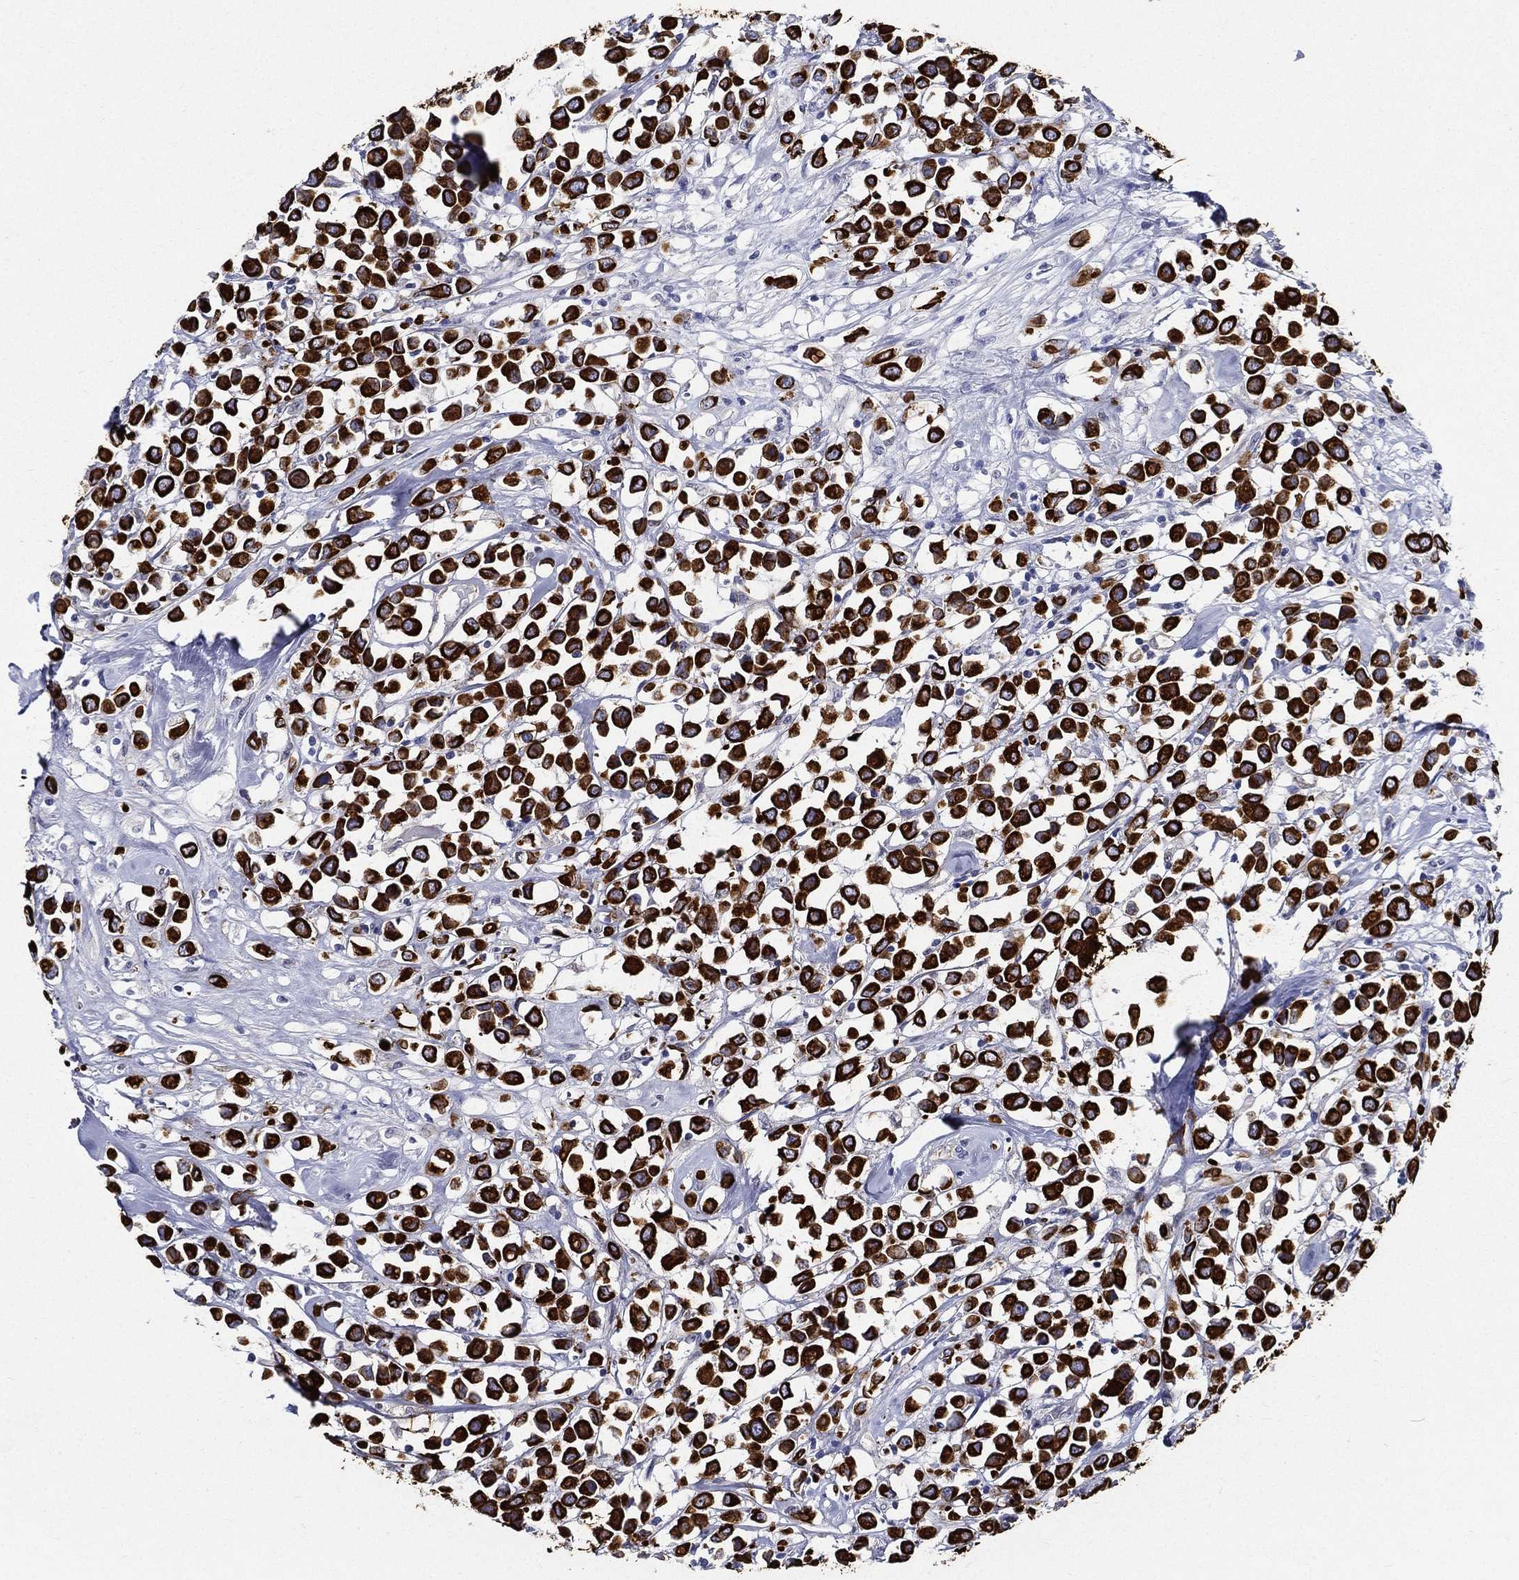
{"staining": {"intensity": "strong", "quantity": ">75%", "location": "cytoplasmic/membranous"}, "tissue": "breast cancer", "cell_type": "Tumor cells", "image_type": "cancer", "snomed": [{"axis": "morphology", "description": "Duct carcinoma"}, {"axis": "topography", "description": "Breast"}], "caption": "Breast intraductal carcinoma stained for a protein demonstrates strong cytoplasmic/membranous positivity in tumor cells.", "gene": "NEDD9", "patient": {"sex": "female", "age": 61}}